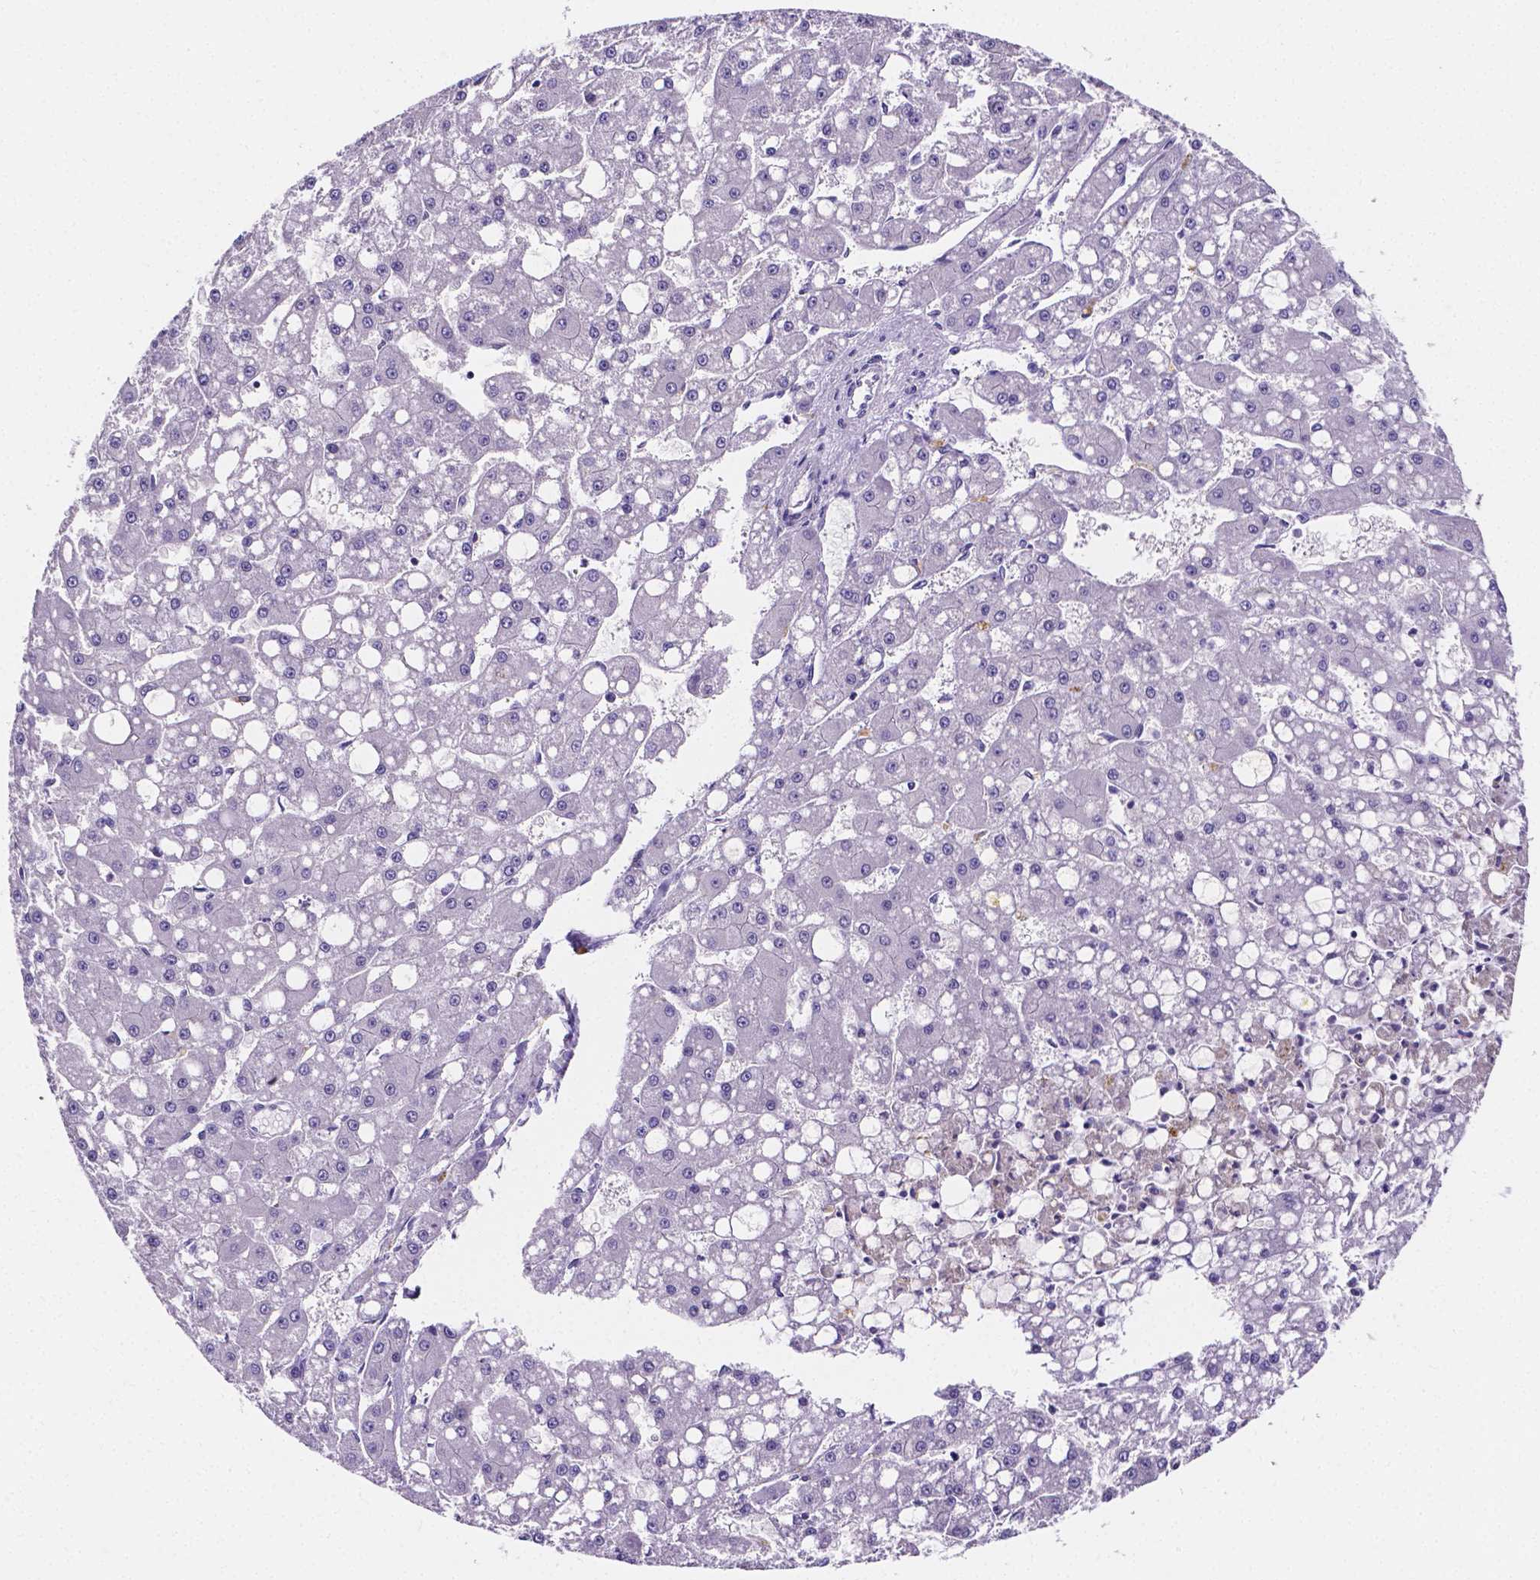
{"staining": {"intensity": "negative", "quantity": "none", "location": "none"}, "tissue": "liver cancer", "cell_type": "Tumor cells", "image_type": "cancer", "snomed": [{"axis": "morphology", "description": "Carcinoma, Hepatocellular, NOS"}, {"axis": "topography", "description": "Liver"}], "caption": "The image shows no staining of tumor cells in liver hepatocellular carcinoma.", "gene": "NRGN", "patient": {"sex": "male", "age": 67}}